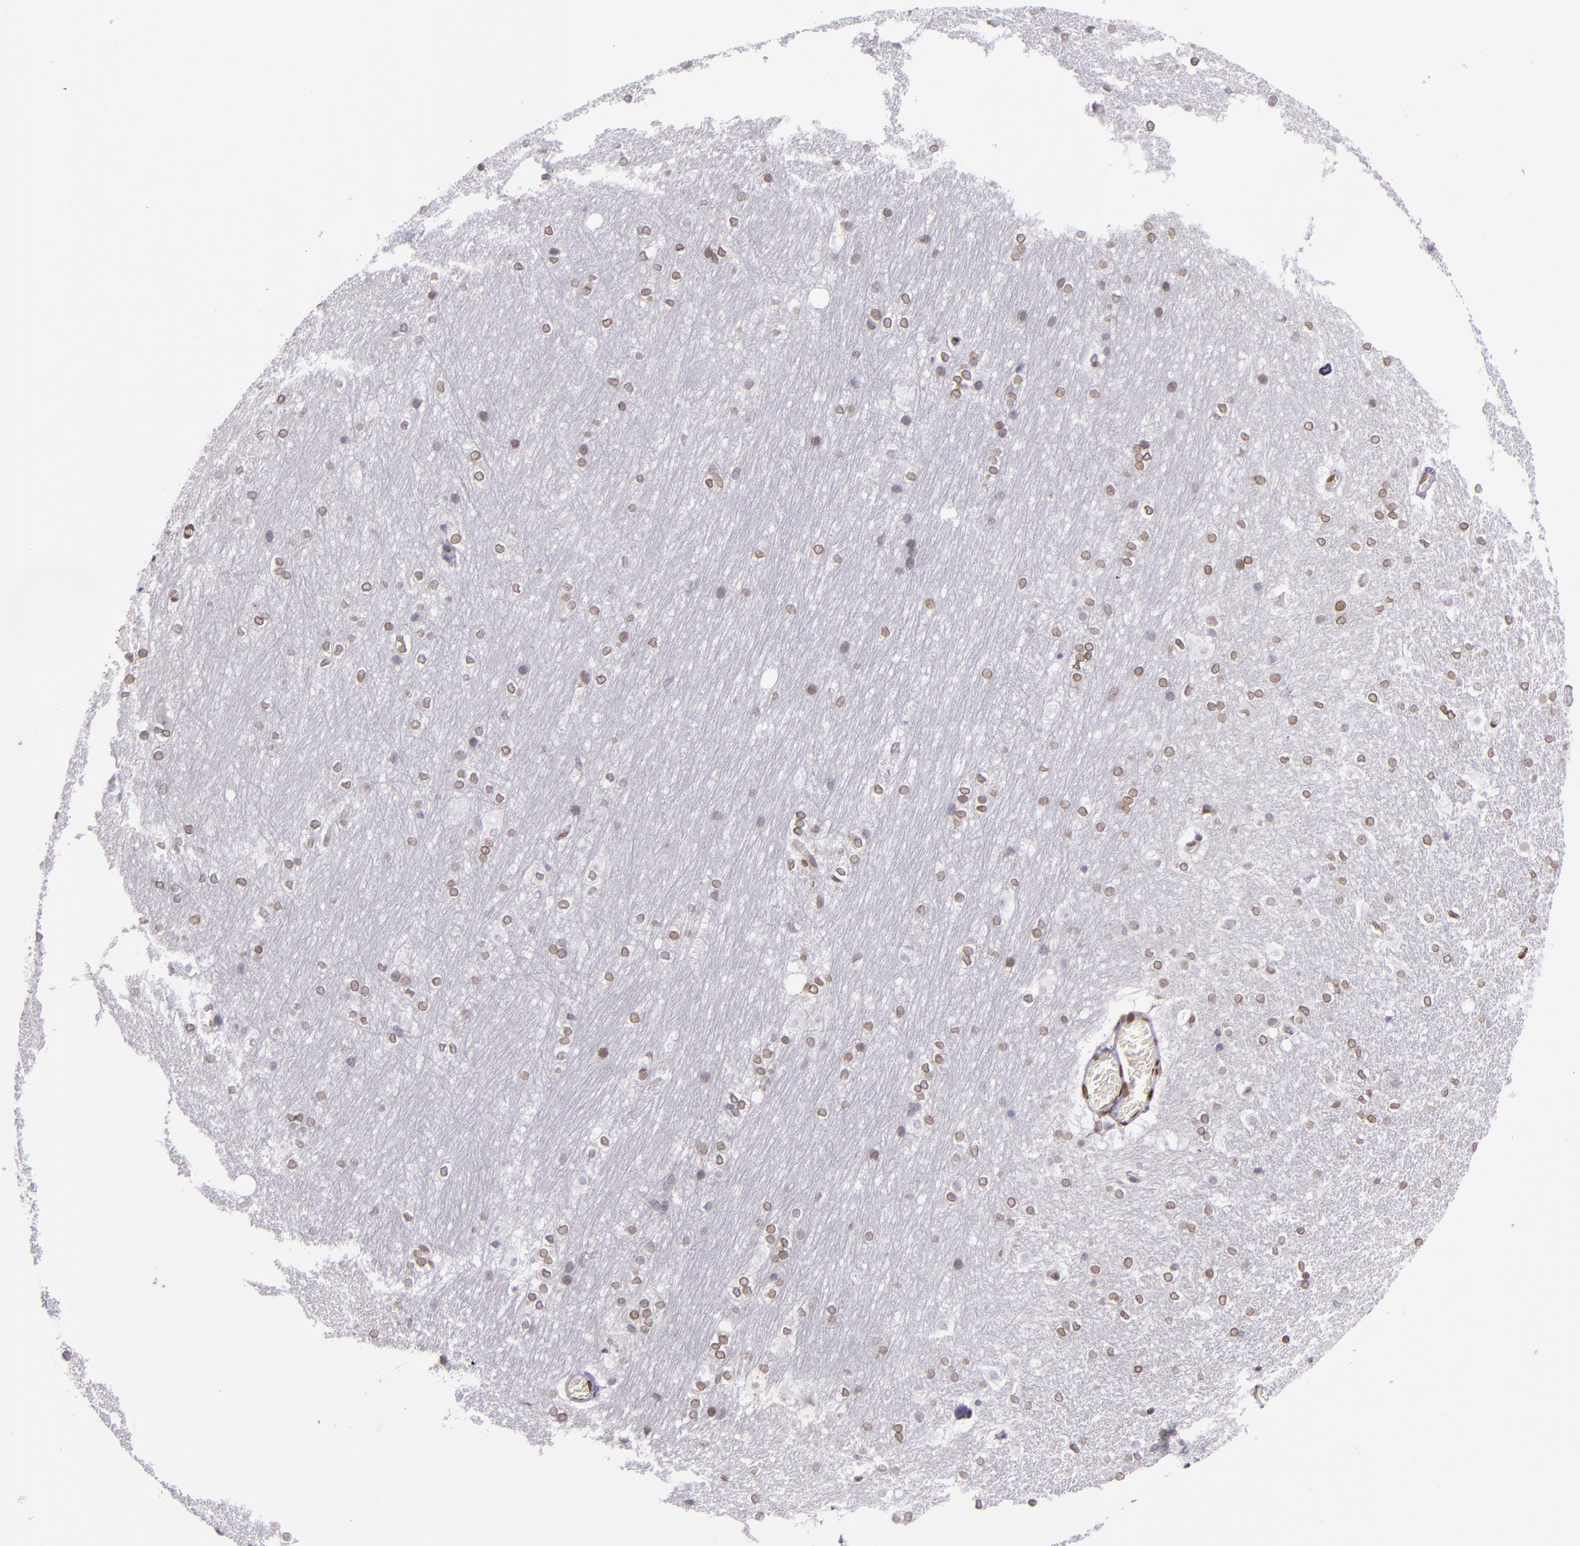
{"staining": {"intensity": "moderate", "quantity": "25%-75%", "location": "nuclear"}, "tissue": "hippocampus", "cell_type": "Glial cells", "image_type": "normal", "snomed": [{"axis": "morphology", "description": "Normal tissue, NOS"}, {"axis": "topography", "description": "Hippocampus"}], "caption": "Hippocampus stained for a protein (brown) reveals moderate nuclear positive positivity in approximately 25%-75% of glial cells.", "gene": "EMD", "patient": {"sex": "female", "age": 19}}